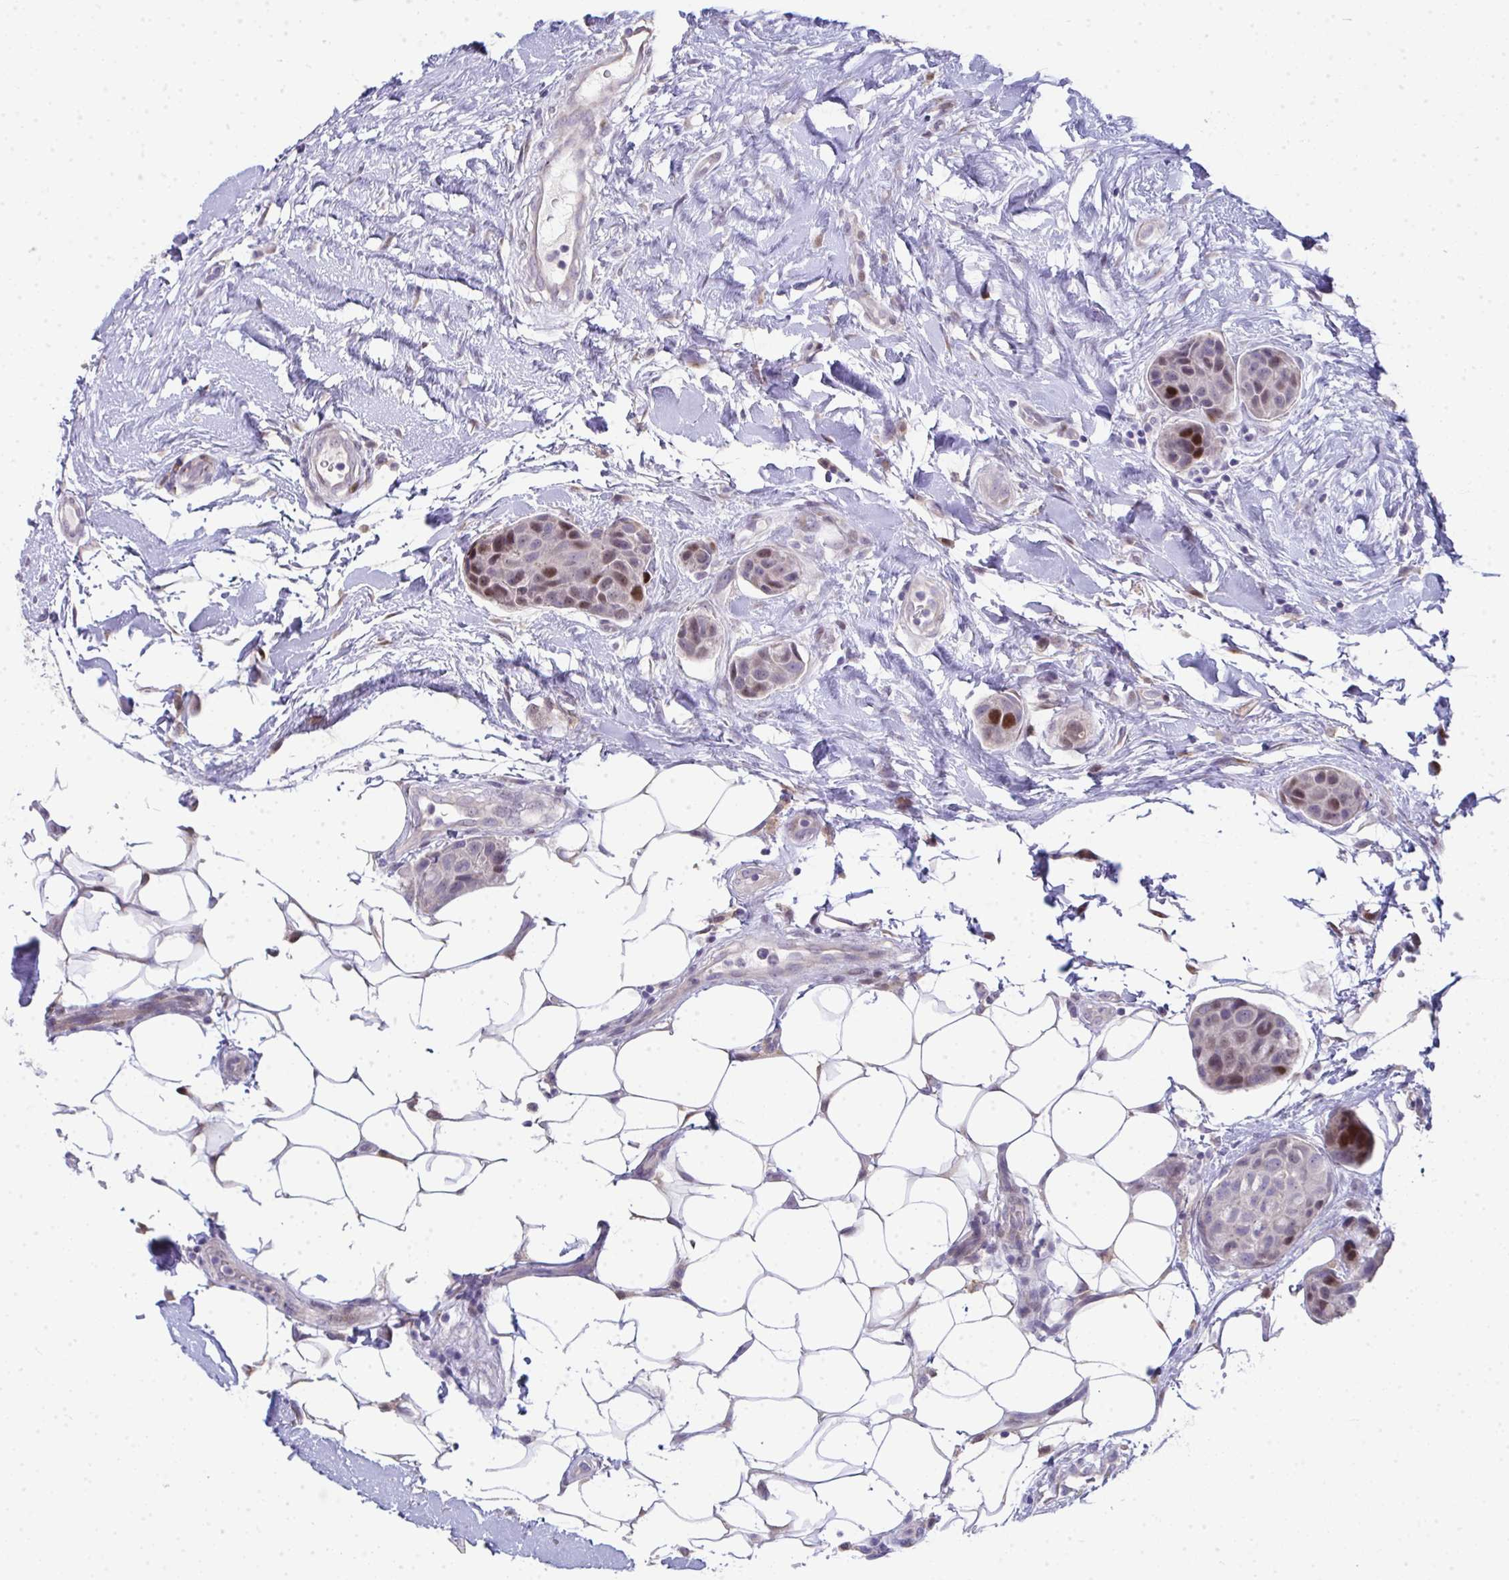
{"staining": {"intensity": "strong", "quantity": "<25%", "location": "nuclear"}, "tissue": "breast cancer", "cell_type": "Tumor cells", "image_type": "cancer", "snomed": [{"axis": "morphology", "description": "Duct carcinoma"}, {"axis": "topography", "description": "Breast"}, {"axis": "topography", "description": "Lymph node"}], "caption": "About <25% of tumor cells in human breast cancer show strong nuclear protein positivity as visualized by brown immunohistochemical staining.", "gene": "GALNT16", "patient": {"sex": "female", "age": 80}}